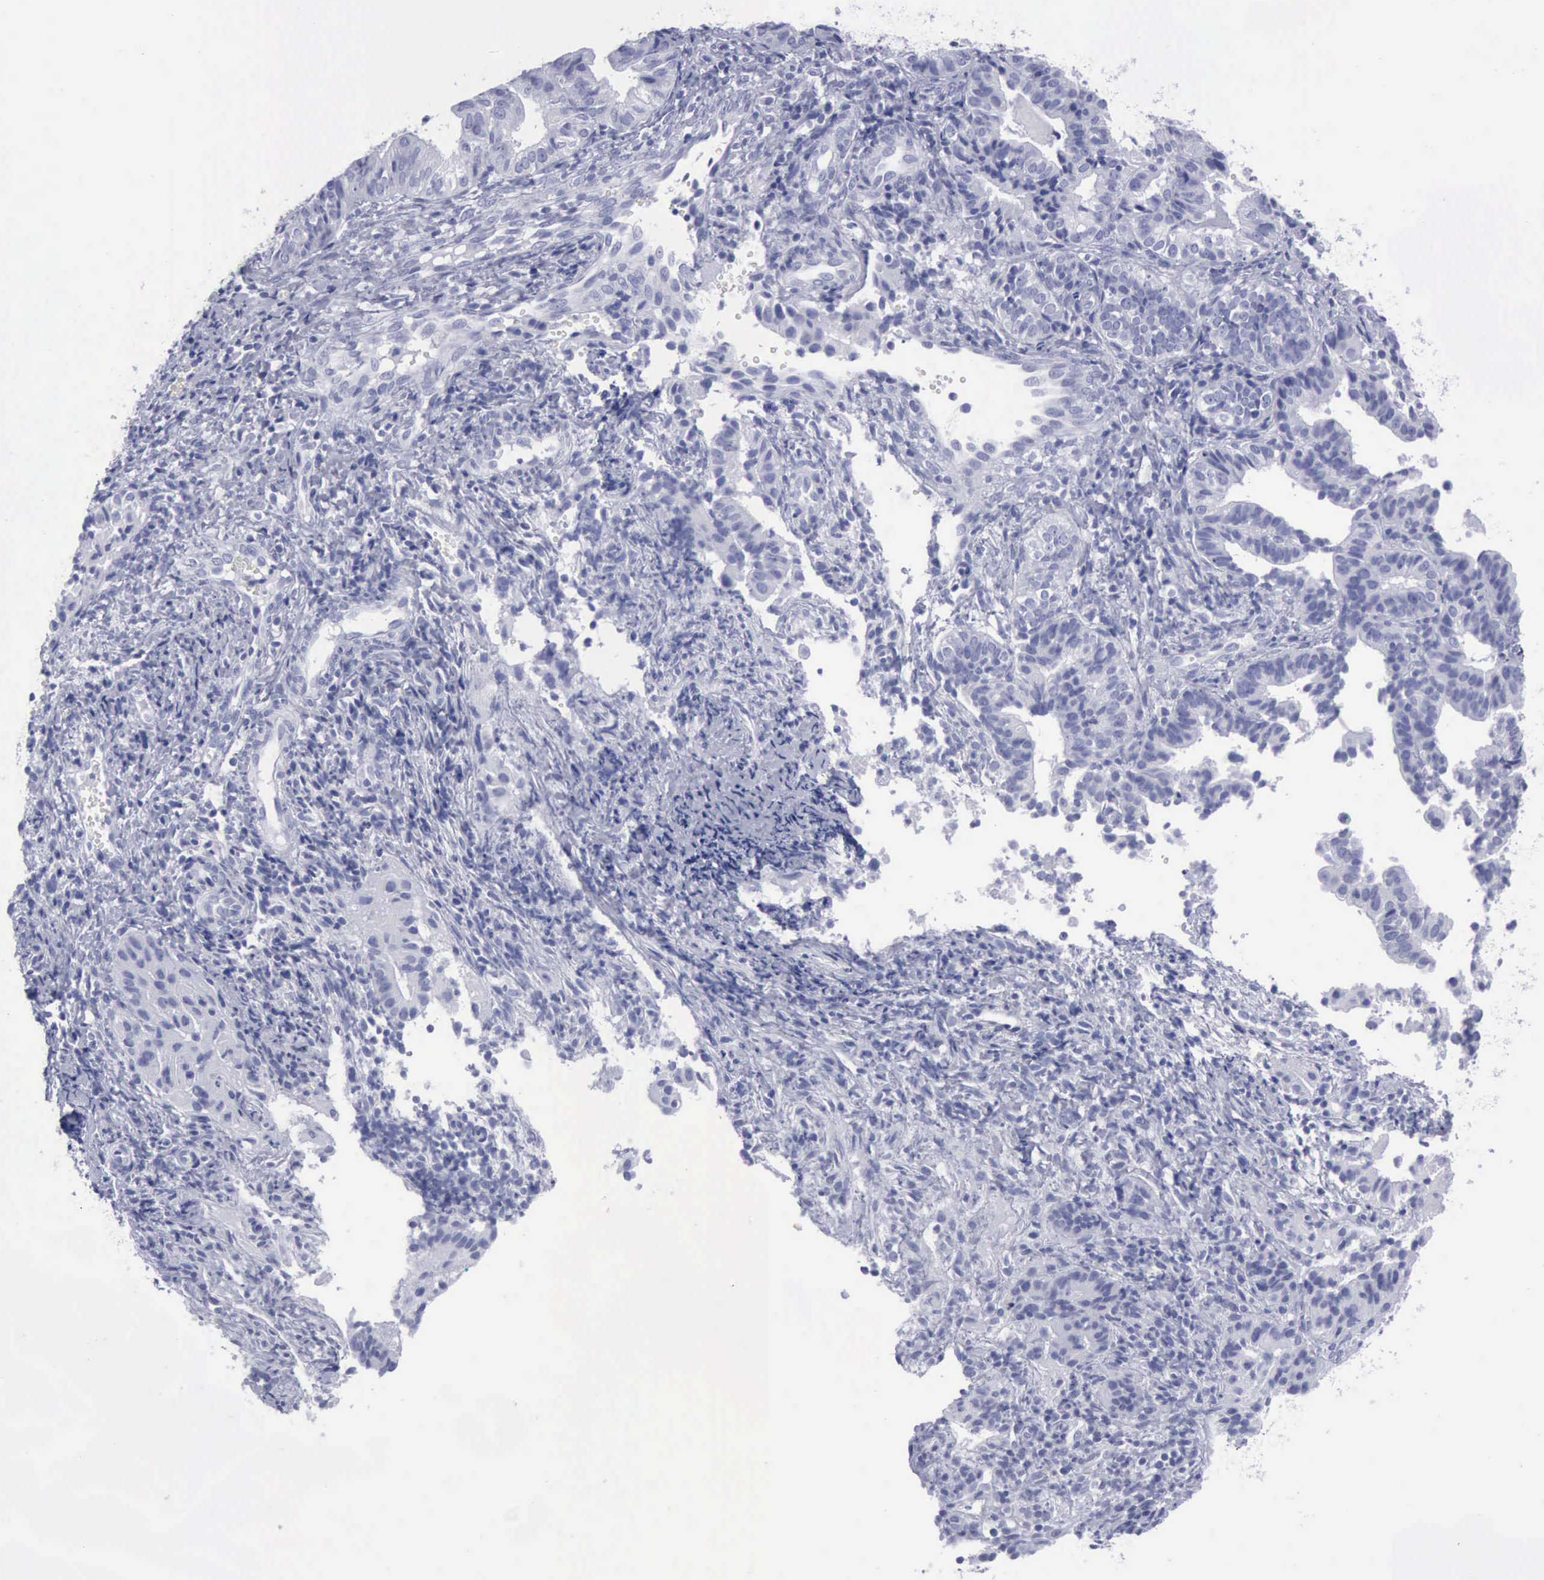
{"staining": {"intensity": "negative", "quantity": "none", "location": "none"}, "tissue": "cervical cancer", "cell_type": "Tumor cells", "image_type": "cancer", "snomed": [{"axis": "morphology", "description": "Adenocarcinoma, NOS"}, {"axis": "topography", "description": "Cervix"}], "caption": "This is an IHC histopathology image of adenocarcinoma (cervical). There is no staining in tumor cells.", "gene": "KRT13", "patient": {"sex": "female", "age": 60}}